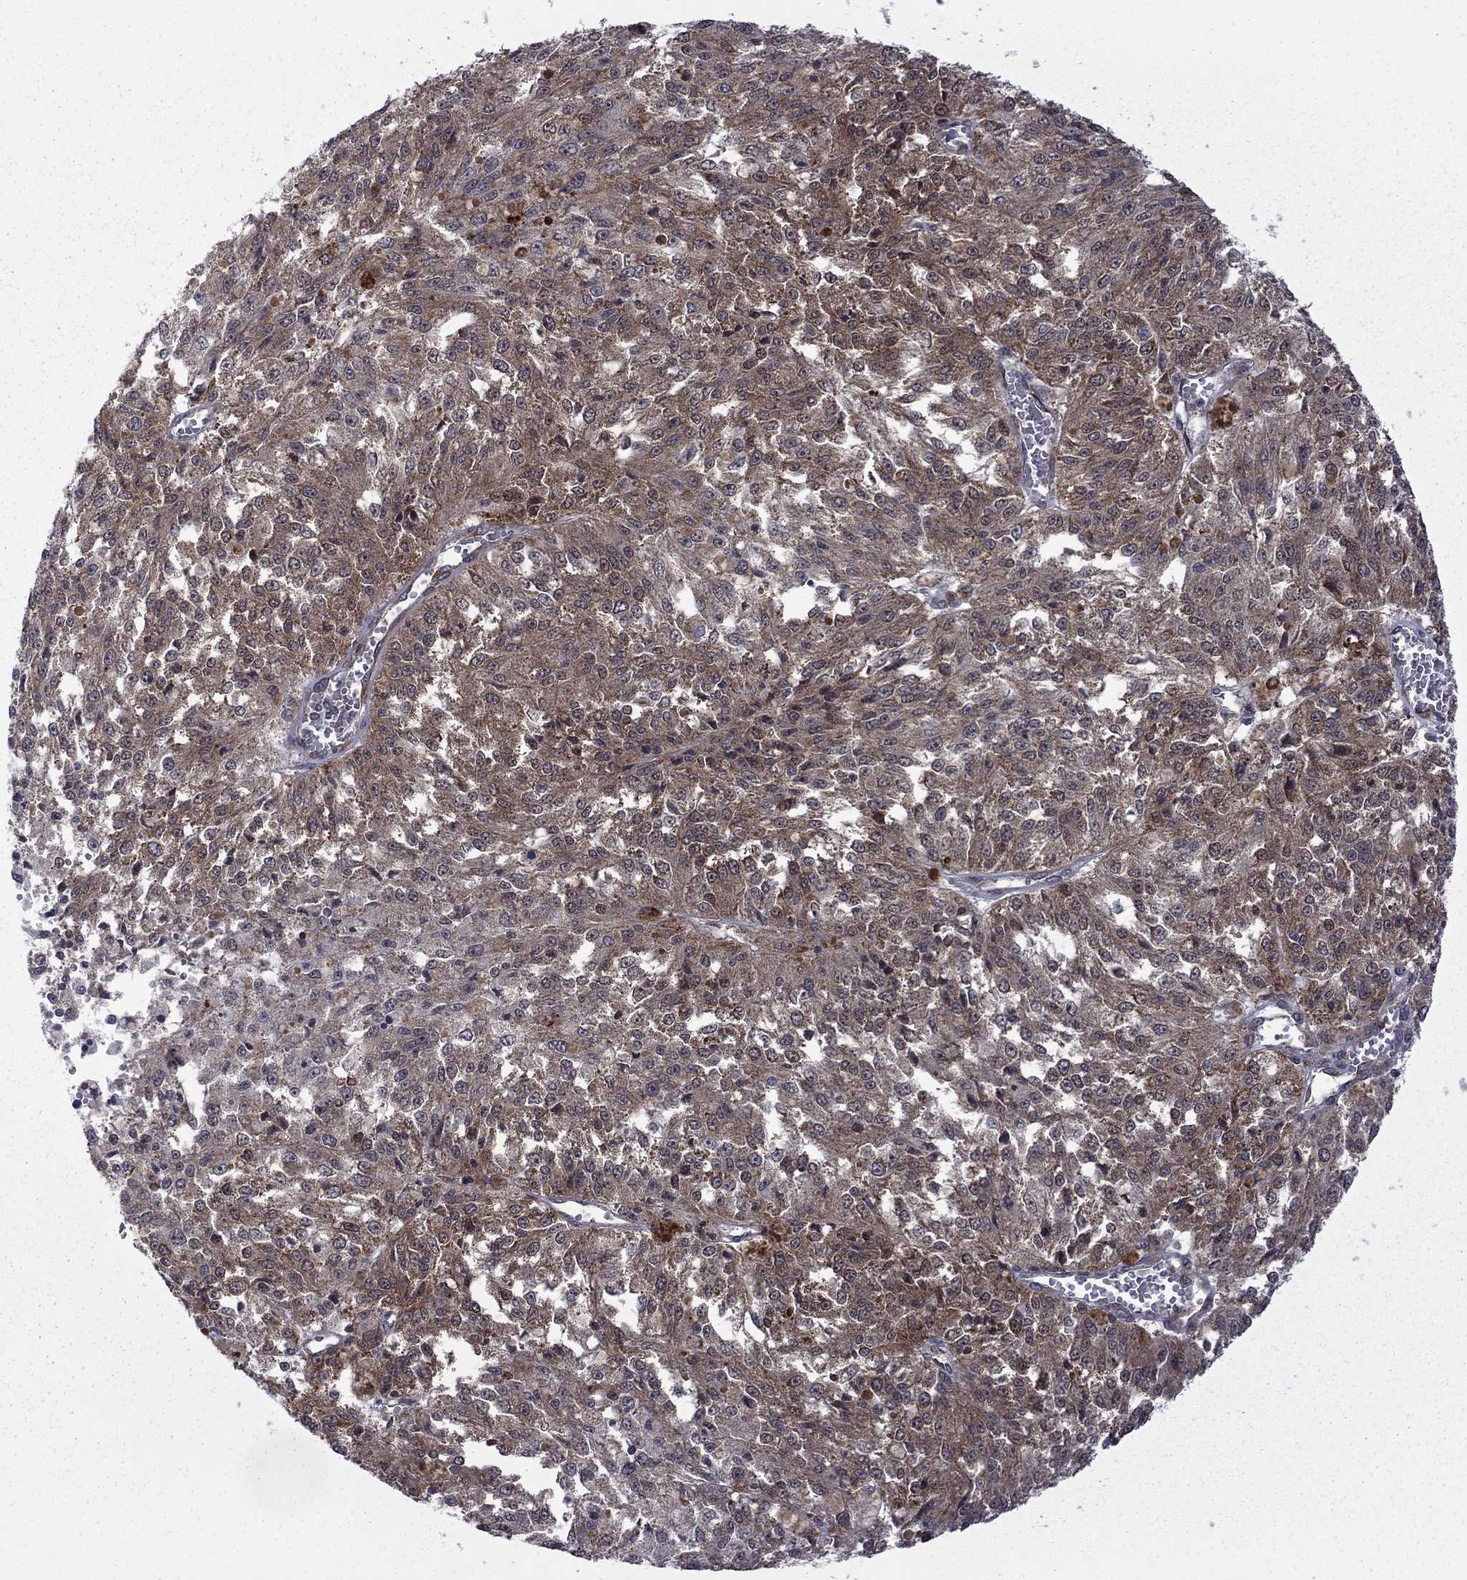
{"staining": {"intensity": "moderate", "quantity": ">75%", "location": "cytoplasmic/membranous"}, "tissue": "melanoma", "cell_type": "Tumor cells", "image_type": "cancer", "snomed": [{"axis": "morphology", "description": "Malignant melanoma, Metastatic site"}, {"axis": "topography", "description": "Lymph node"}], "caption": "Protein staining of melanoma tissue demonstrates moderate cytoplasmic/membranous staining in about >75% of tumor cells.", "gene": "NAA50", "patient": {"sex": "female", "age": 64}}